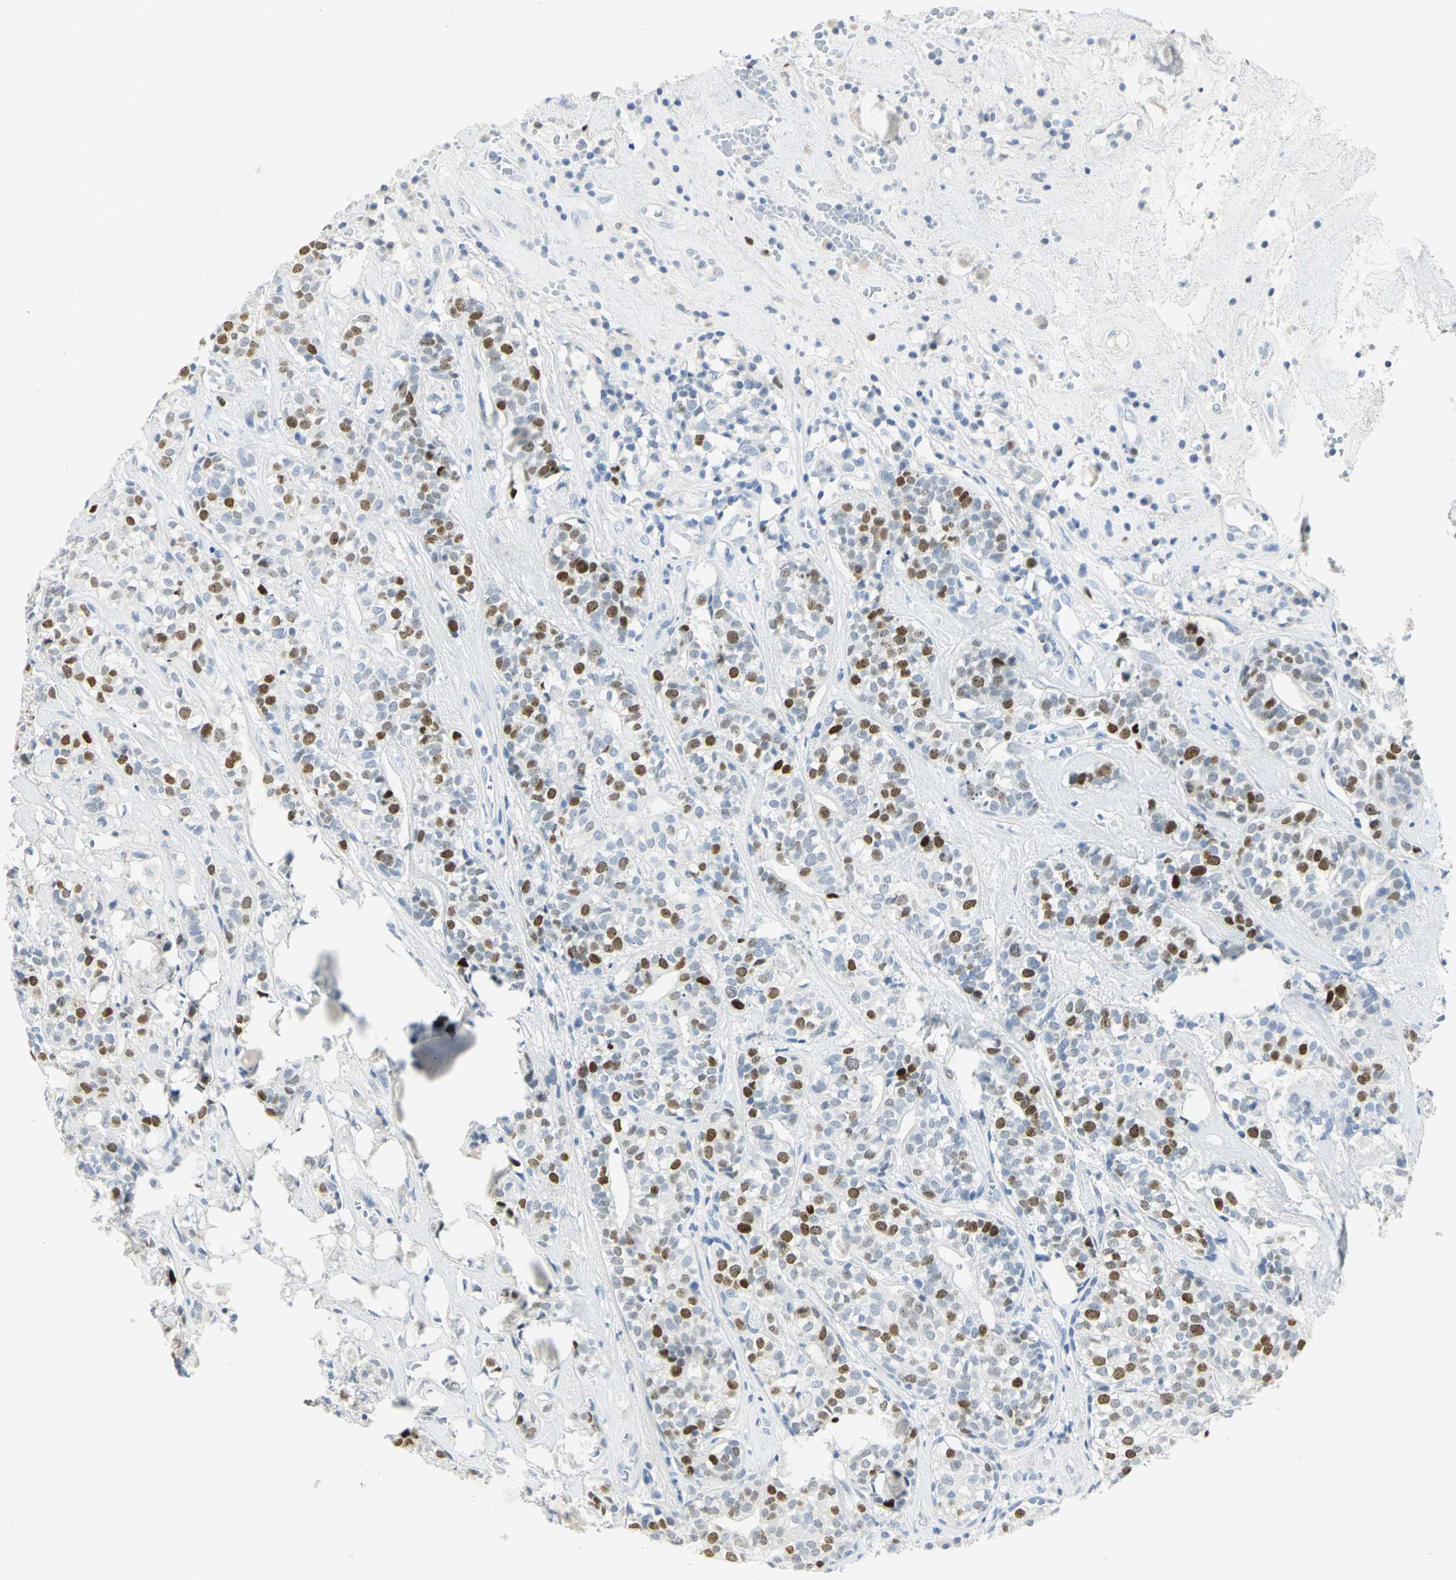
{"staining": {"intensity": "strong", "quantity": "25%-75%", "location": "nuclear"}, "tissue": "head and neck cancer", "cell_type": "Tumor cells", "image_type": "cancer", "snomed": [{"axis": "morphology", "description": "Adenocarcinoma, NOS"}, {"axis": "topography", "description": "Salivary gland"}, {"axis": "topography", "description": "Head-Neck"}], "caption": "This is a histology image of immunohistochemistry (IHC) staining of head and neck cancer (adenocarcinoma), which shows strong expression in the nuclear of tumor cells.", "gene": "HELLS", "patient": {"sex": "female", "age": 65}}